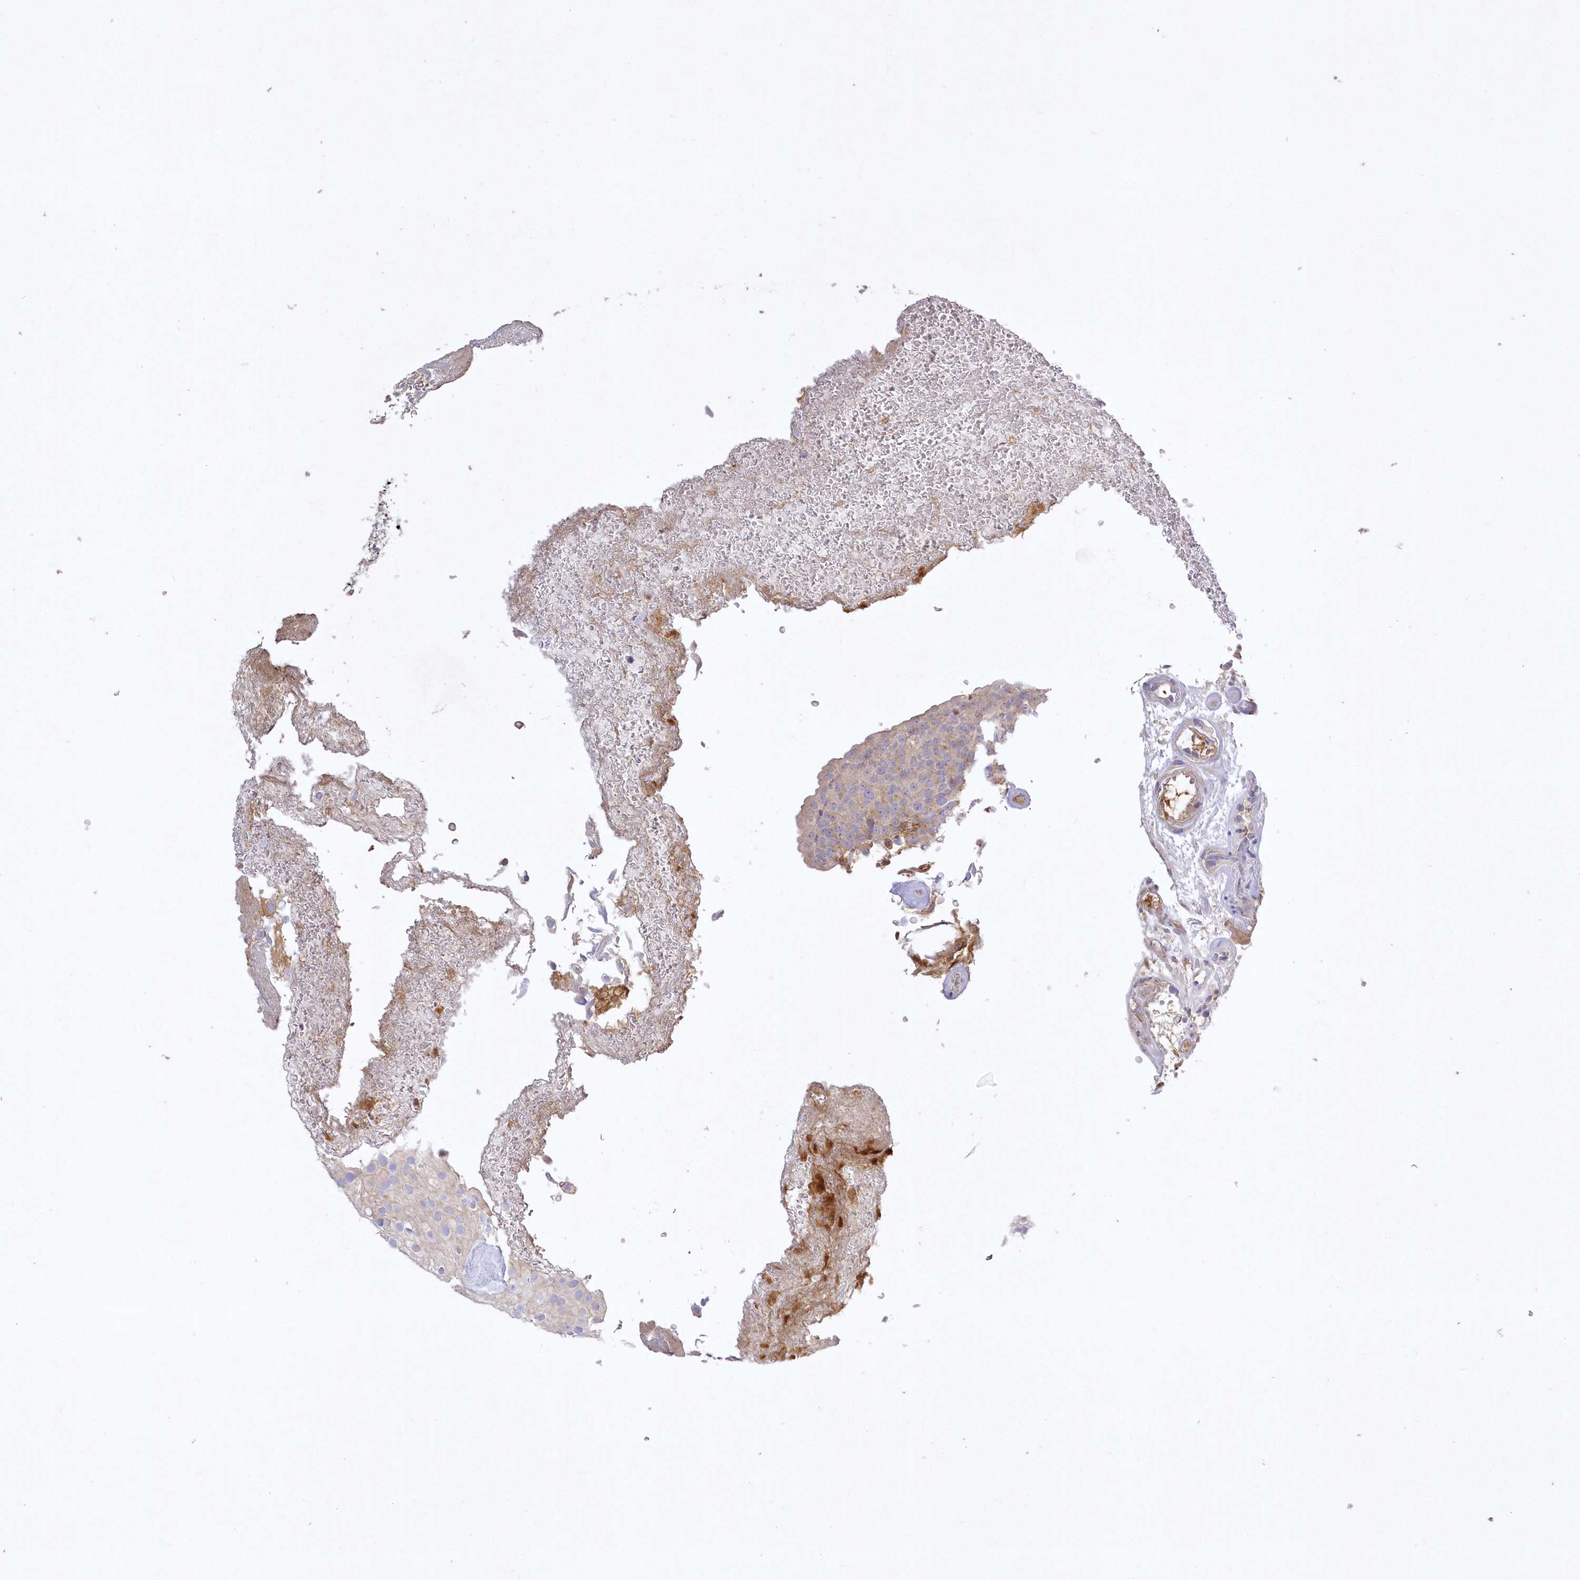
{"staining": {"intensity": "weak", "quantity": "<25%", "location": "cytoplasmic/membranous"}, "tissue": "urothelial cancer", "cell_type": "Tumor cells", "image_type": "cancer", "snomed": [{"axis": "morphology", "description": "Urothelial carcinoma, Low grade"}, {"axis": "topography", "description": "Urinary bladder"}], "caption": "Micrograph shows no significant protein staining in tumor cells of urothelial cancer.", "gene": "WBP1L", "patient": {"sex": "male", "age": 78}}